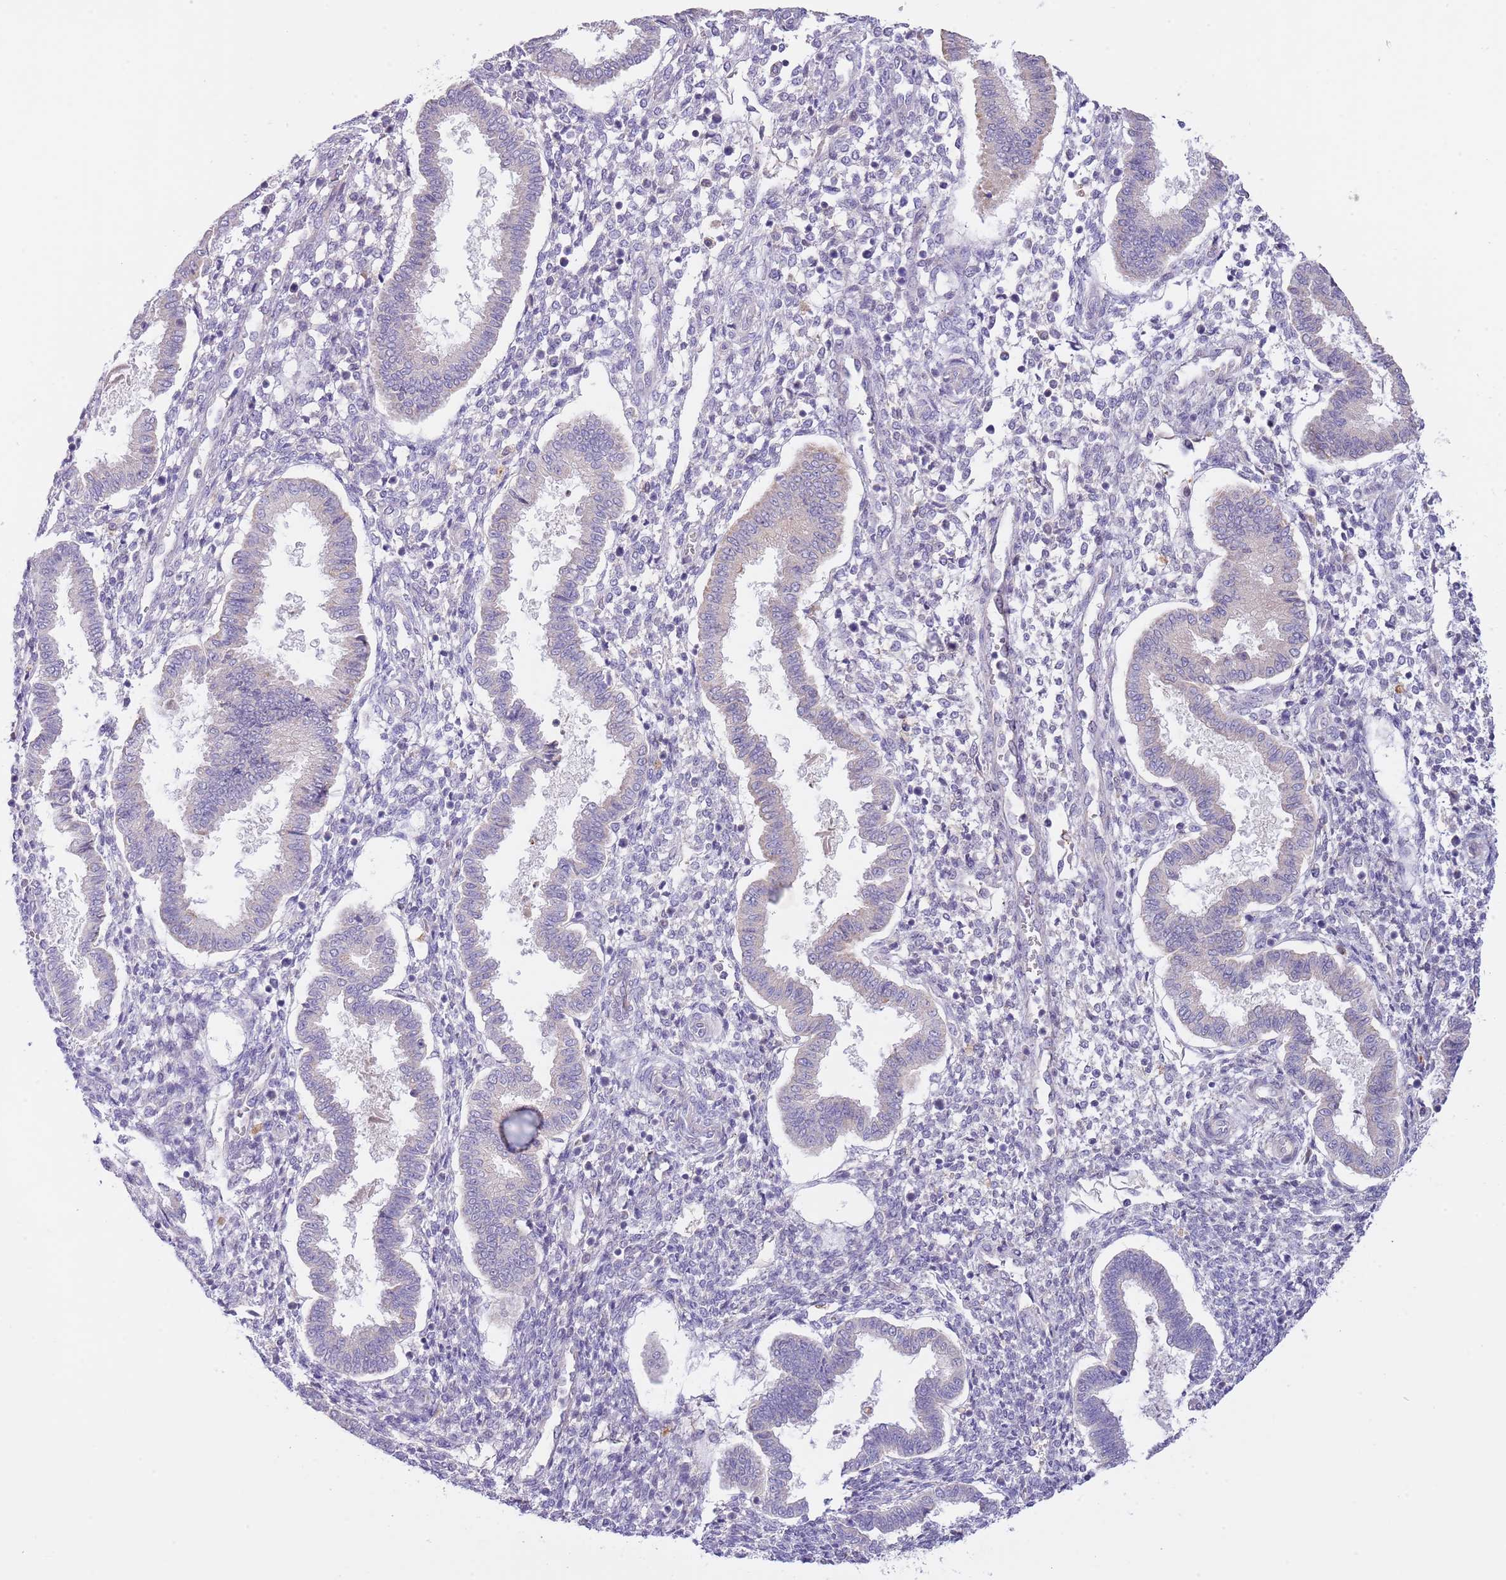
{"staining": {"intensity": "moderate", "quantity": "<25%", "location": "cytoplasmic/membranous"}, "tissue": "endometrium", "cell_type": "Cells in endometrial stroma", "image_type": "normal", "snomed": [{"axis": "morphology", "description": "Normal tissue, NOS"}, {"axis": "topography", "description": "Endometrium"}], "caption": "Immunohistochemical staining of normal human endometrium shows low levels of moderate cytoplasmic/membranous positivity in approximately <25% of cells in endometrial stroma.", "gene": "AP1S2", "patient": {"sex": "female", "age": 24}}